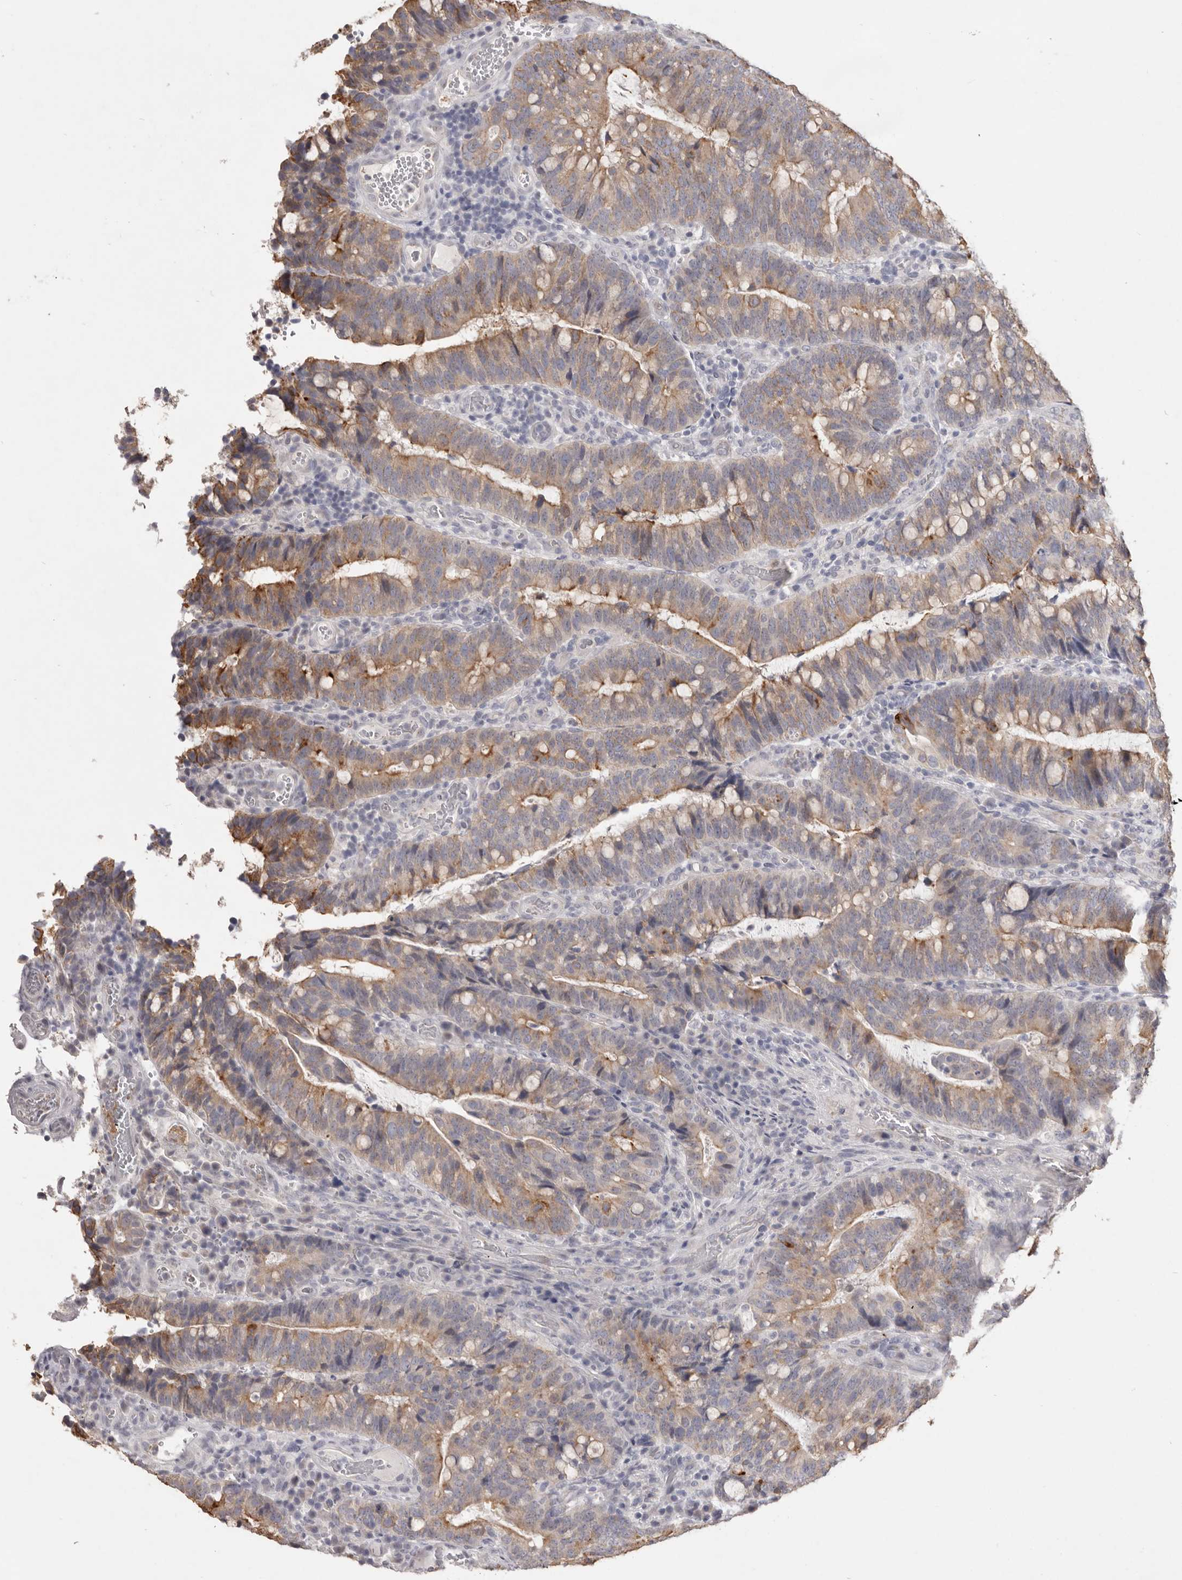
{"staining": {"intensity": "moderate", "quantity": ">75%", "location": "cytoplasmic/membranous"}, "tissue": "colorectal cancer", "cell_type": "Tumor cells", "image_type": "cancer", "snomed": [{"axis": "morphology", "description": "Adenocarcinoma, NOS"}, {"axis": "topography", "description": "Colon"}], "caption": "An IHC micrograph of tumor tissue is shown. Protein staining in brown labels moderate cytoplasmic/membranous positivity in colorectal adenocarcinoma within tumor cells. Ihc stains the protein in brown and the nuclei are stained blue.", "gene": "ZYG11B", "patient": {"sex": "female", "age": 66}}